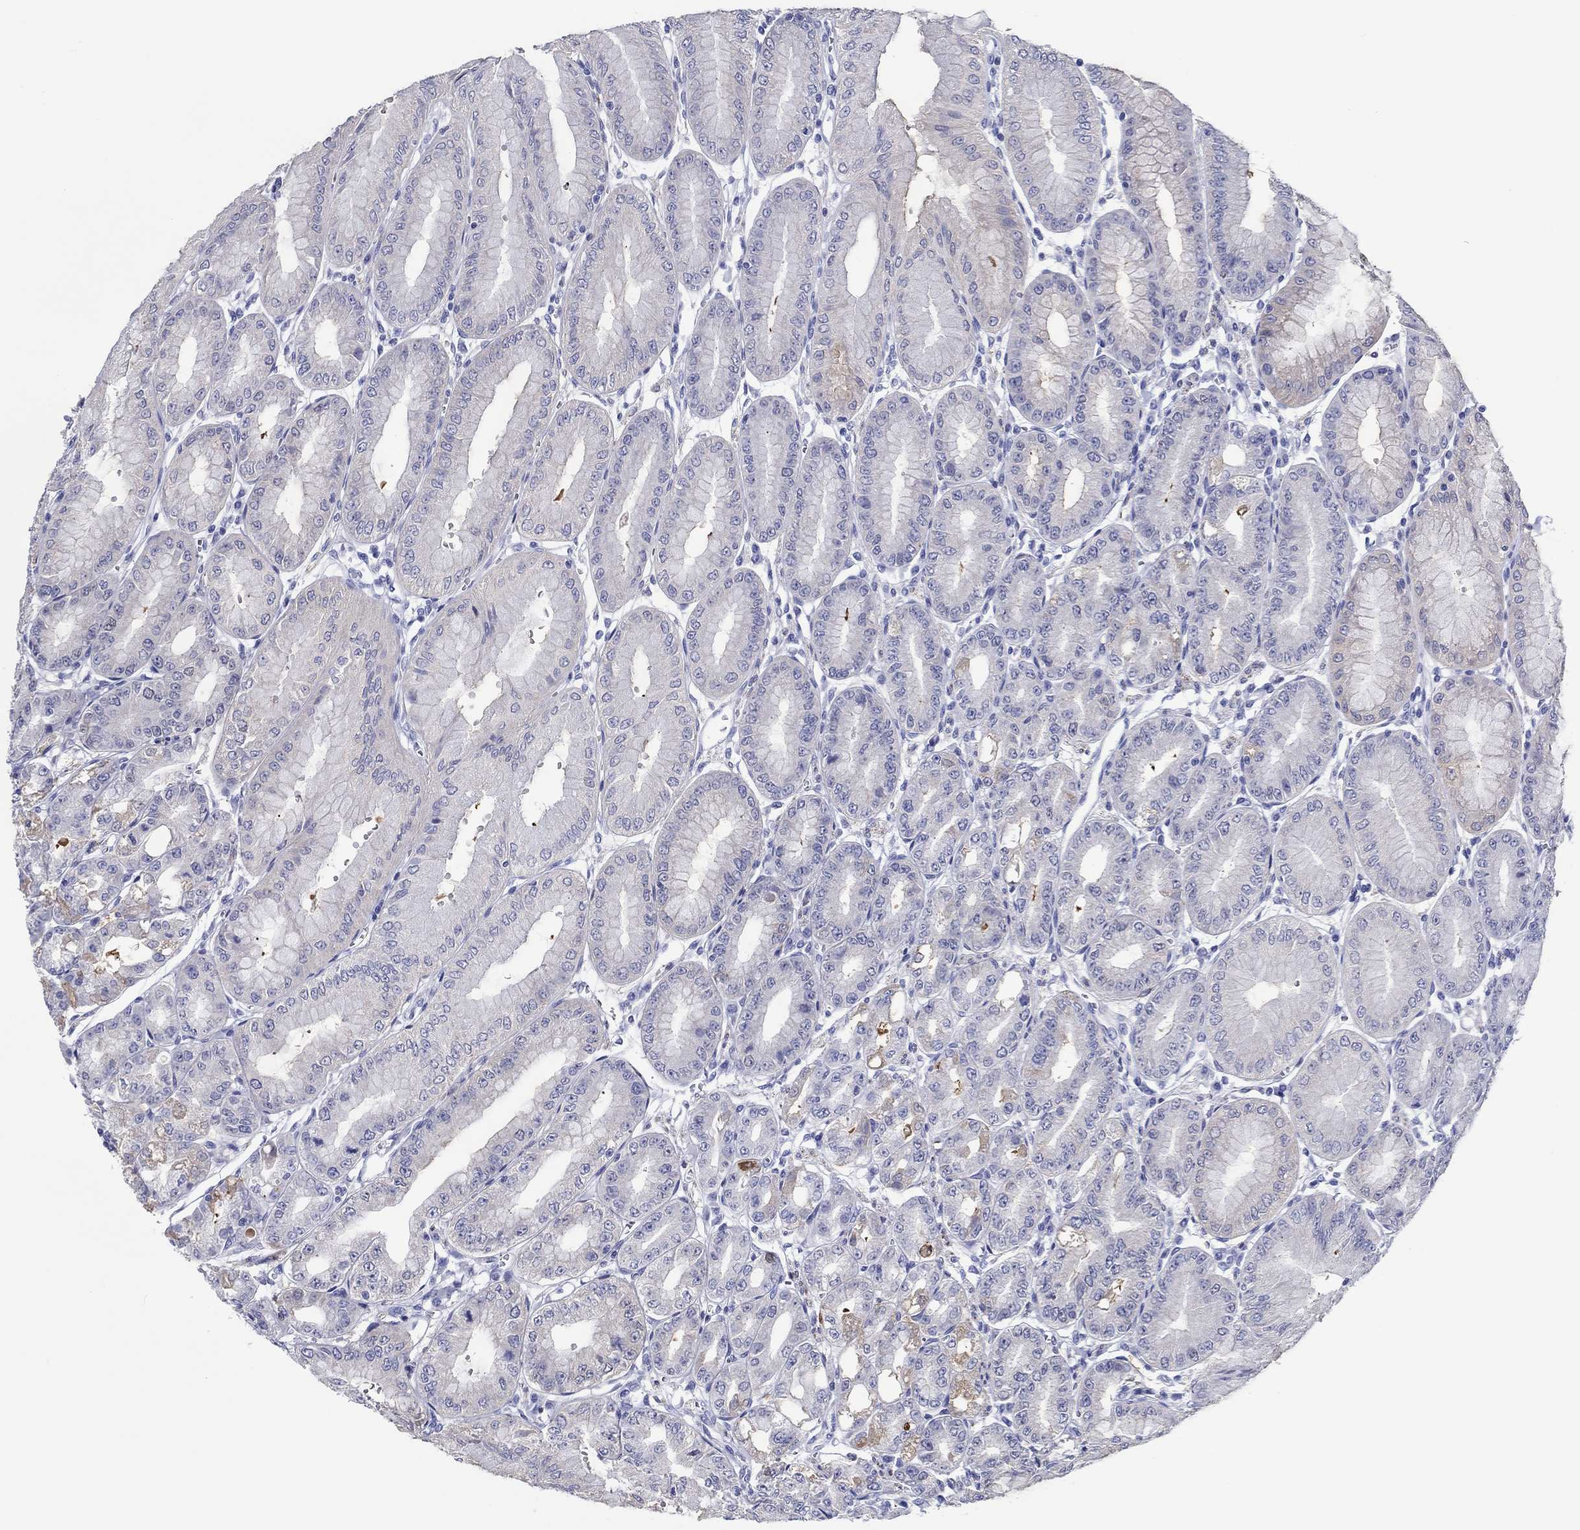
{"staining": {"intensity": "weak", "quantity": "25%-75%", "location": "cytoplasmic/membranous"}, "tissue": "stomach", "cell_type": "Glandular cells", "image_type": "normal", "snomed": [{"axis": "morphology", "description": "Normal tissue, NOS"}, {"axis": "topography", "description": "Stomach, lower"}], "caption": "Human stomach stained with a brown dye demonstrates weak cytoplasmic/membranous positive staining in approximately 25%-75% of glandular cells.", "gene": "H1", "patient": {"sex": "male", "age": 71}}